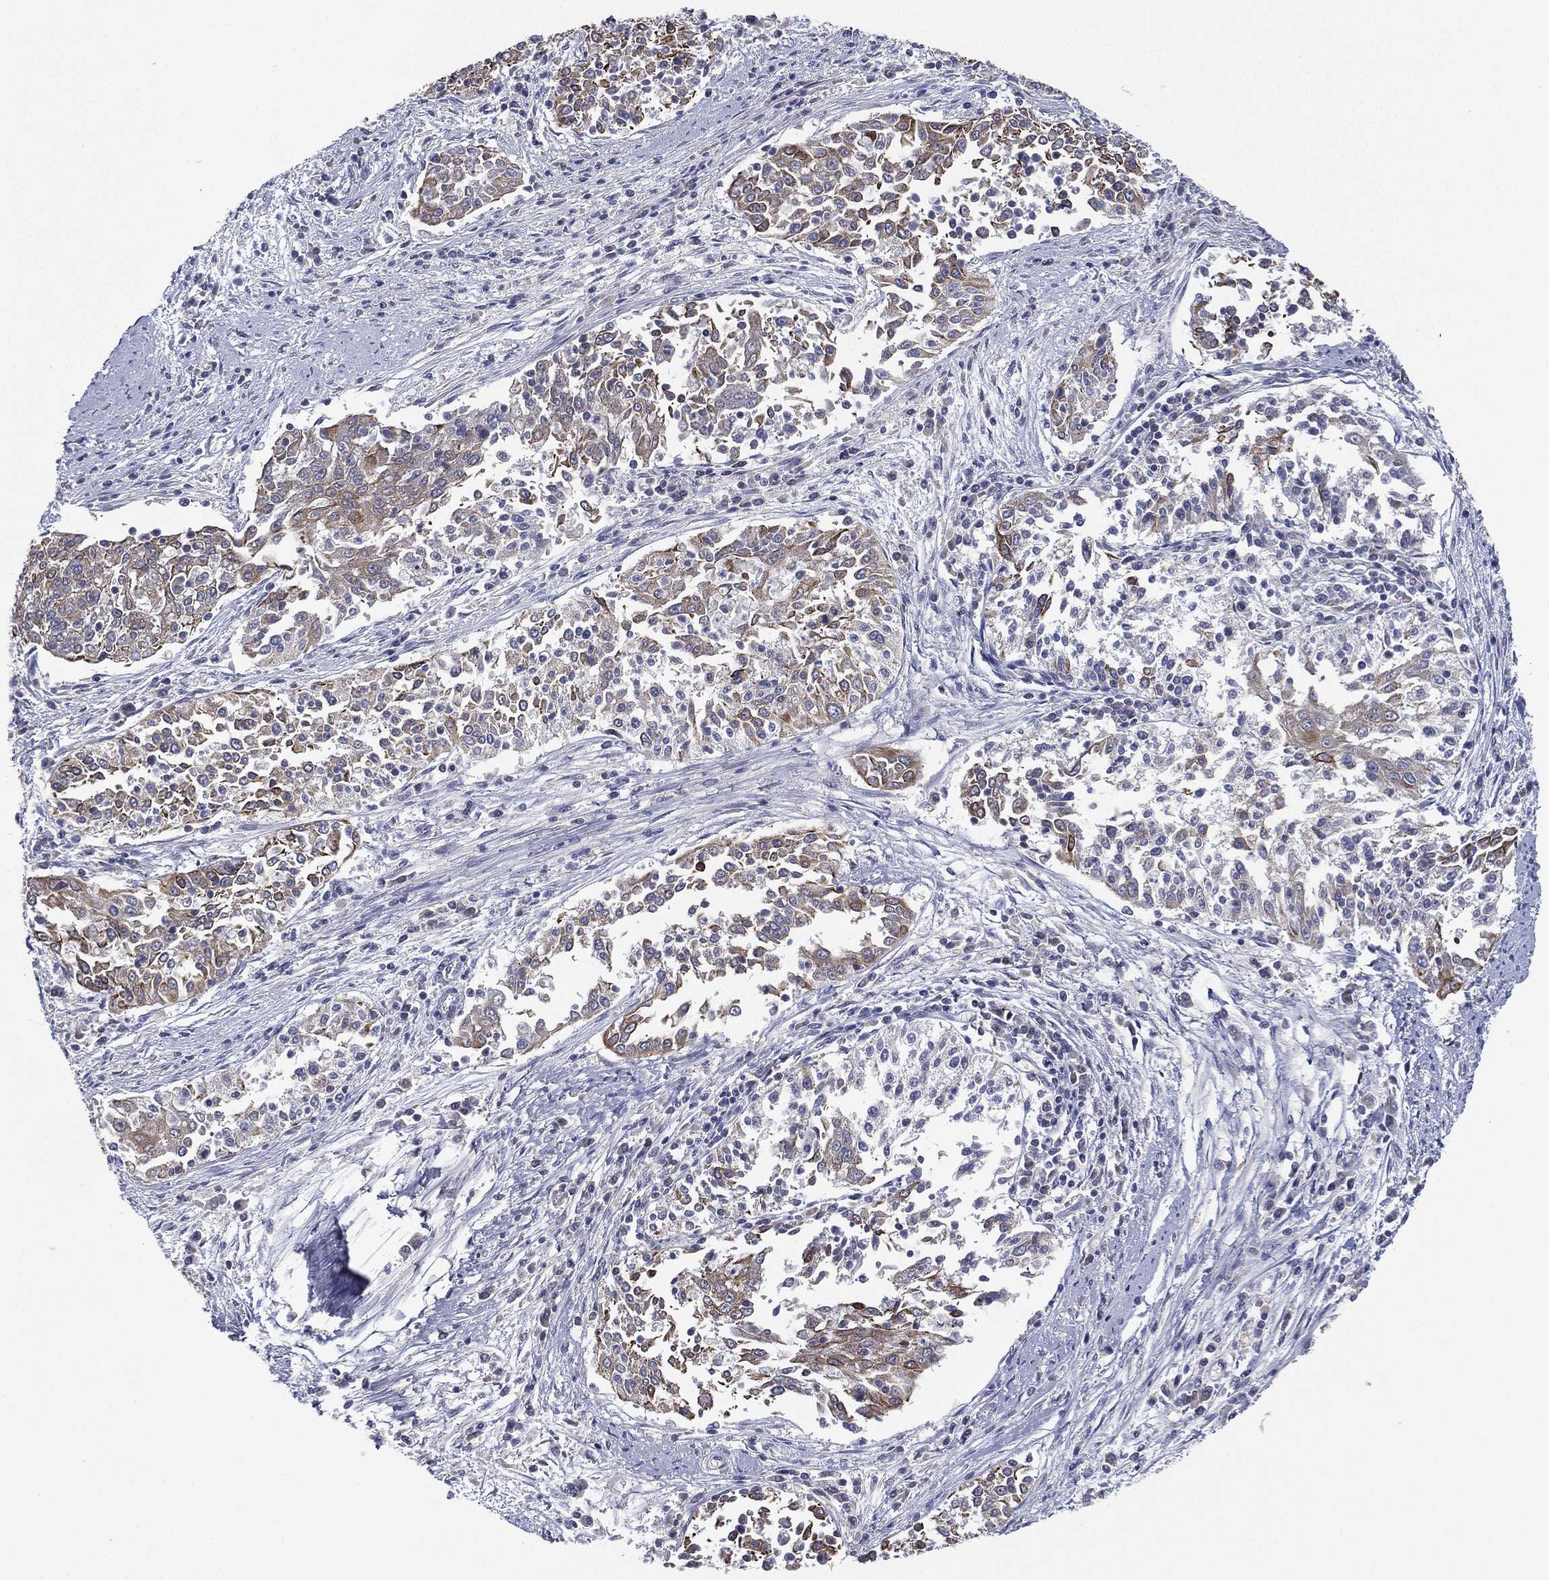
{"staining": {"intensity": "weak", "quantity": "25%-75%", "location": "cytoplasmic/membranous"}, "tissue": "cervical cancer", "cell_type": "Tumor cells", "image_type": "cancer", "snomed": [{"axis": "morphology", "description": "Squamous cell carcinoma, NOS"}, {"axis": "topography", "description": "Cervix"}], "caption": "A brown stain shows weak cytoplasmic/membranous staining of a protein in cervical cancer (squamous cell carcinoma) tumor cells.", "gene": "KAT14", "patient": {"sex": "female", "age": 41}}